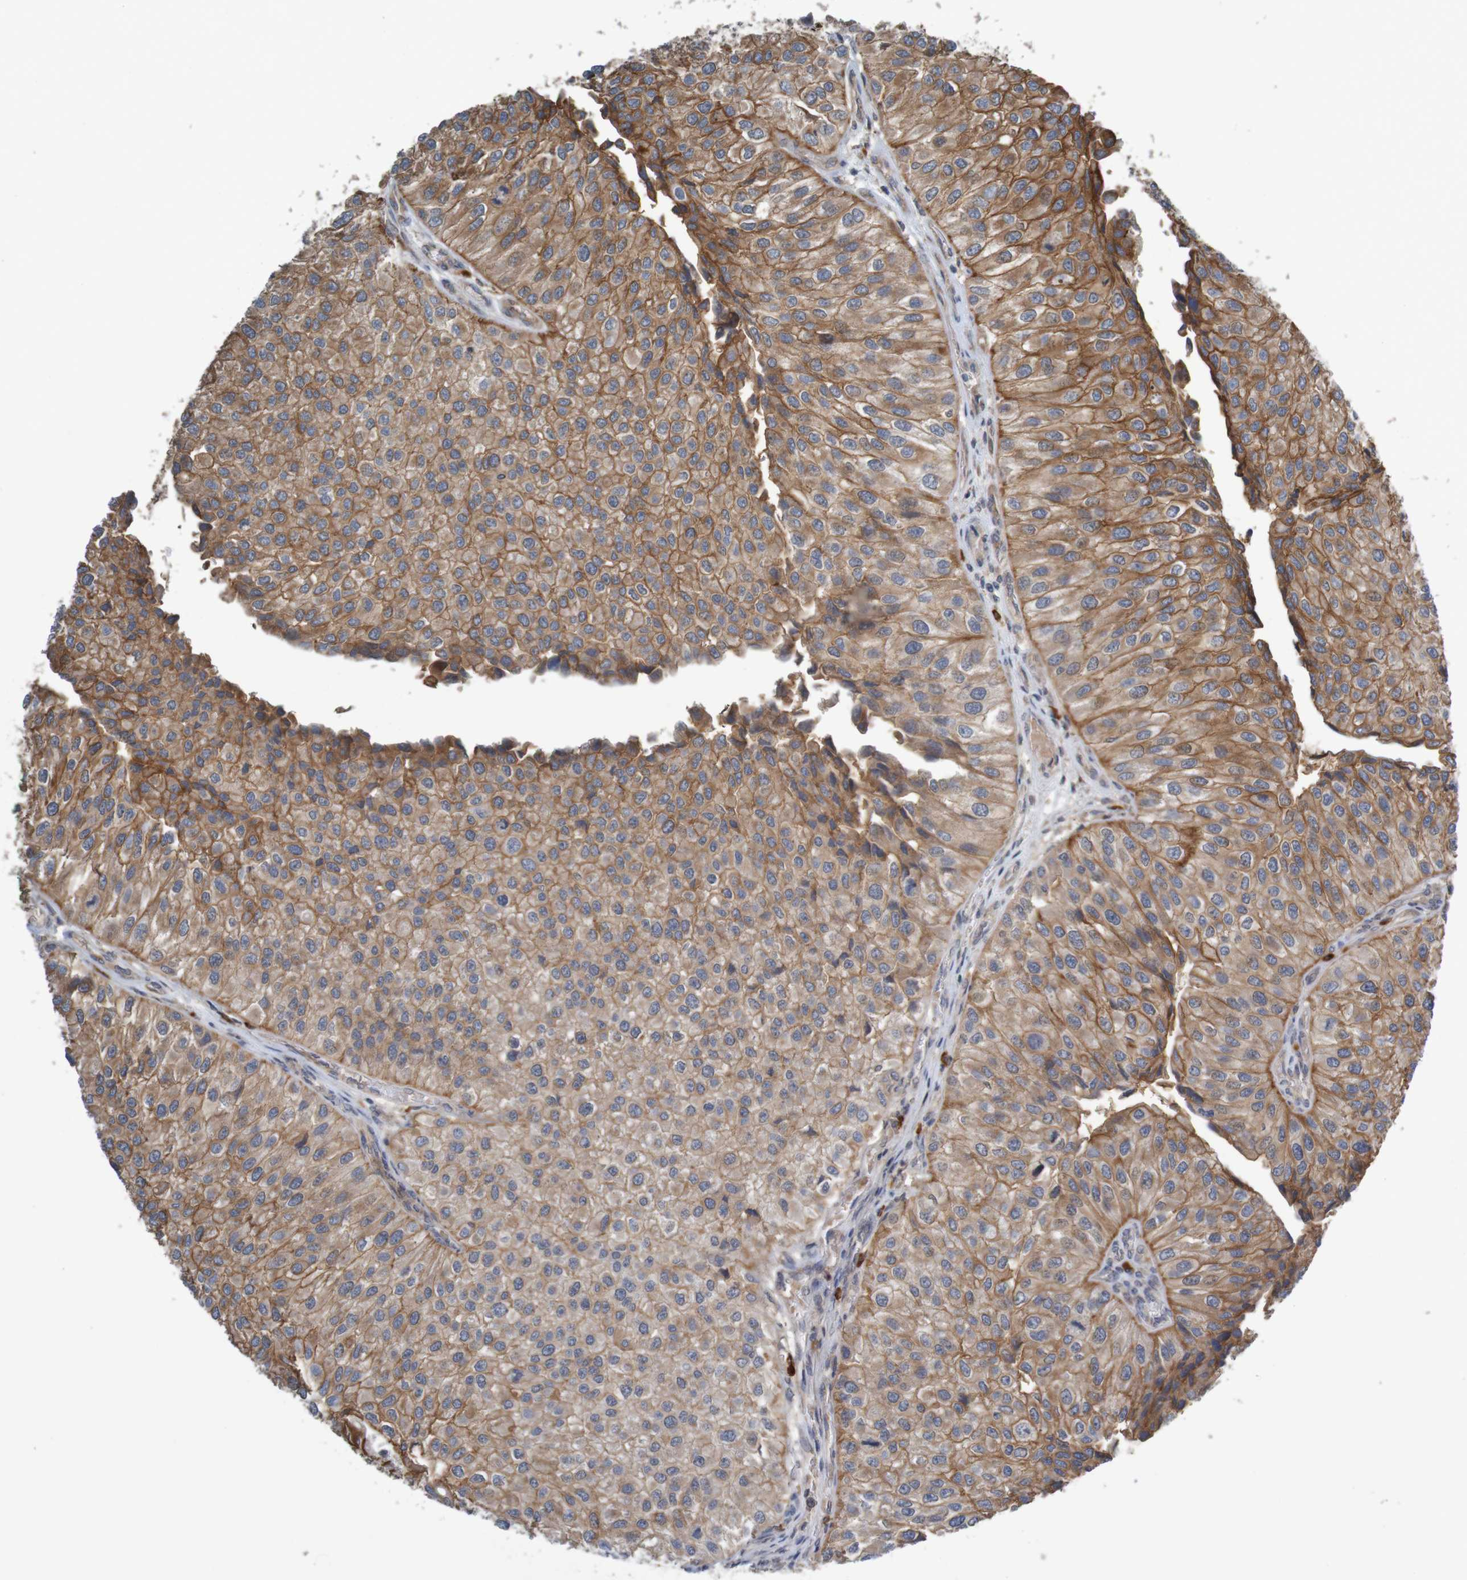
{"staining": {"intensity": "moderate", "quantity": ">75%", "location": "cytoplasmic/membranous"}, "tissue": "urothelial cancer", "cell_type": "Tumor cells", "image_type": "cancer", "snomed": [{"axis": "morphology", "description": "Urothelial carcinoma, High grade"}, {"axis": "topography", "description": "Kidney"}, {"axis": "topography", "description": "Urinary bladder"}], "caption": "Tumor cells exhibit medium levels of moderate cytoplasmic/membranous expression in approximately >75% of cells in urothelial cancer. The staining was performed using DAB (3,3'-diaminobenzidine) to visualize the protein expression in brown, while the nuclei were stained in blue with hematoxylin (Magnification: 20x).", "gene": "B3GAT2", "patient": {"sex": "male", "age": 77}}